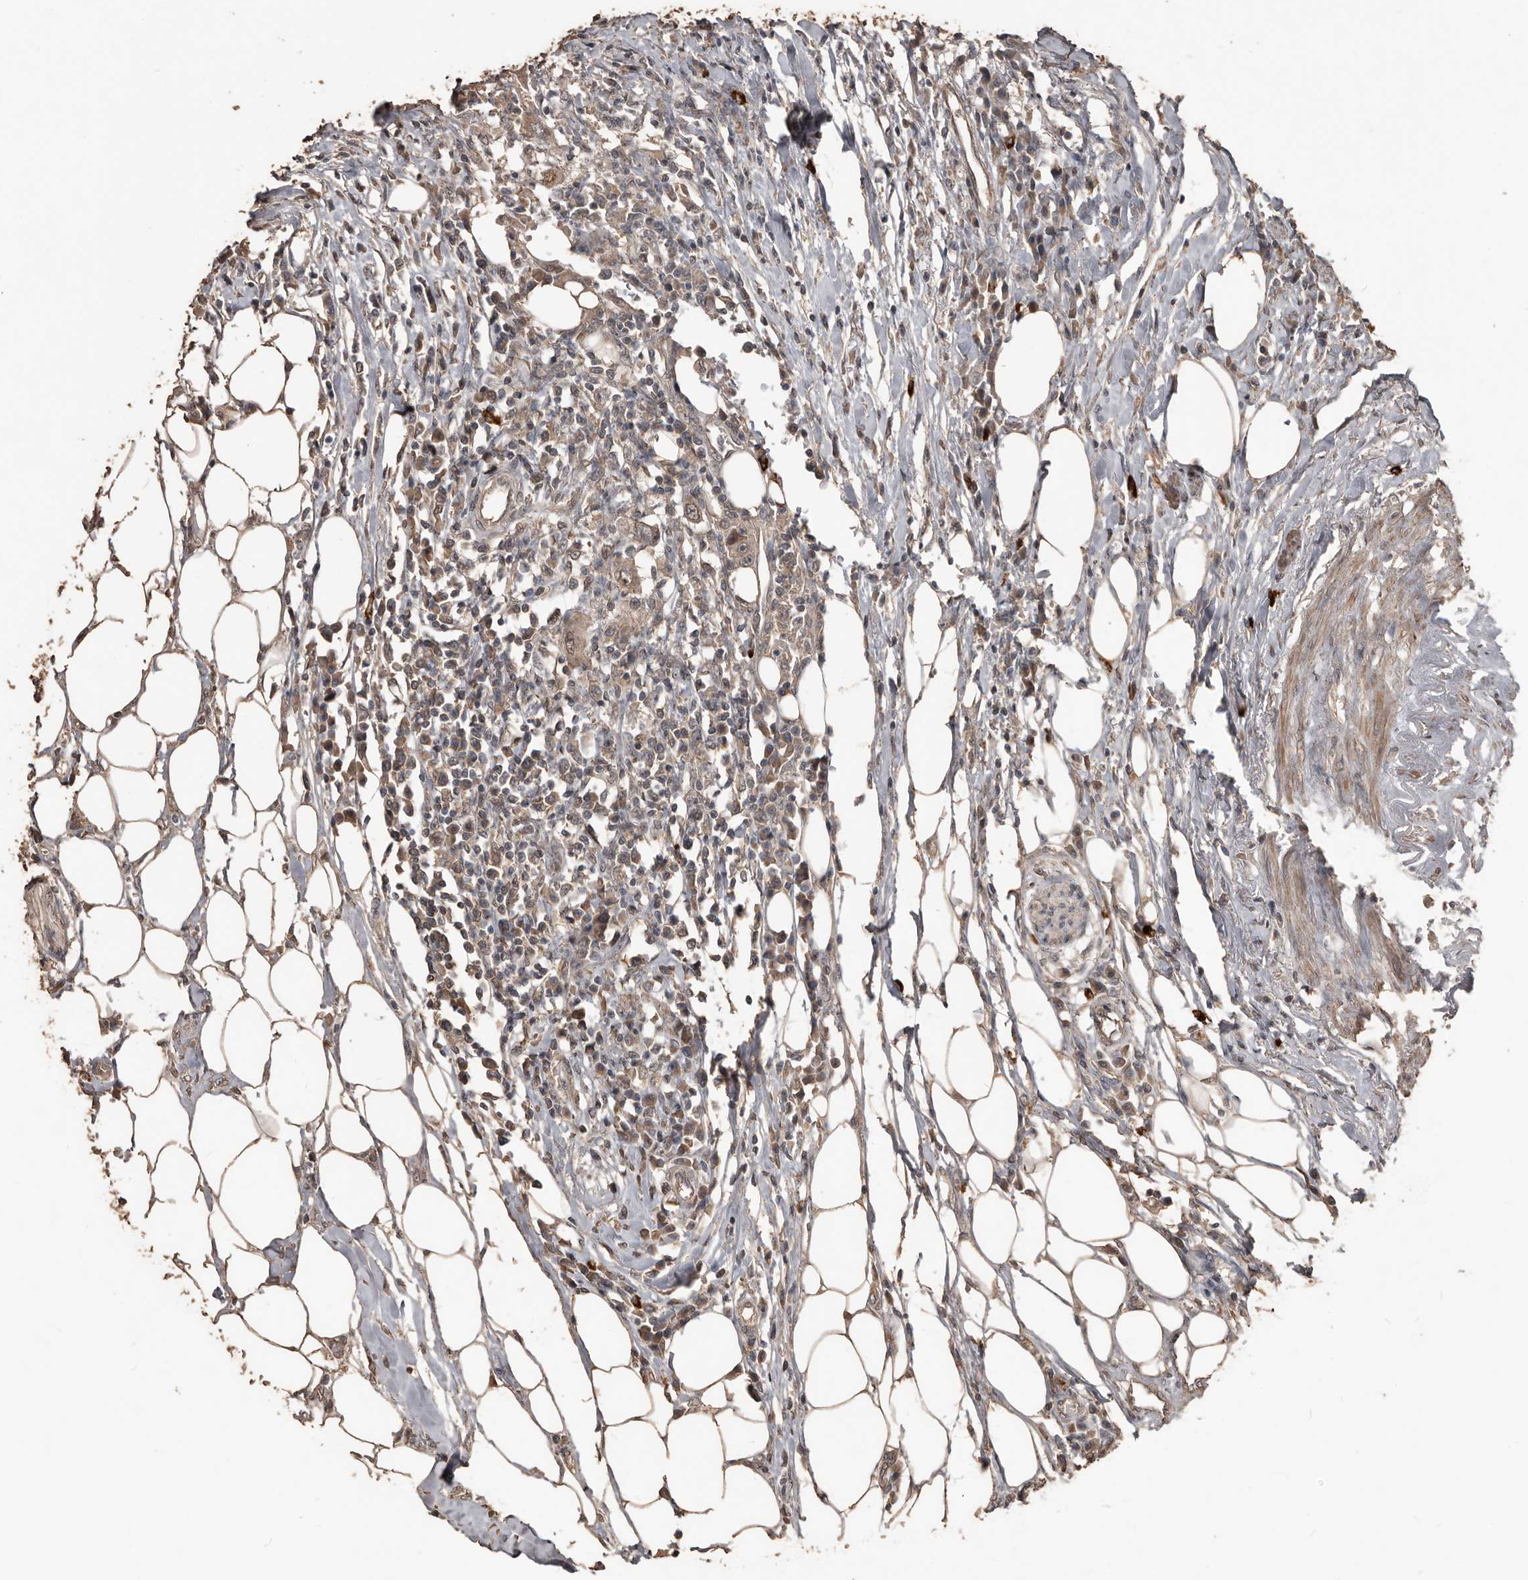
{"staining": {"intensity": "weak", "quantity": "25%-75%", "location": "cytoplasmic/membranous,nuclear"}, "tissue": "colorectal cancer", "cell_type": "Tumor cells", "image_type": "cancer", "snomed": [{"axis": "morphology", "description": "Adenocarcinoma, NOS"}, {"axis": "topography", "description": "Colon"}], "caption": "Colorectal adenocarcinoma stained for a protein reveals weak cytoplasmic/membranous and nuclear positivity in tumor cells. (Brightfield microscopy of DAB IHC at high magnification).", "gene": "BAMBI", "patient": {"sex": "male", "age": 71}}